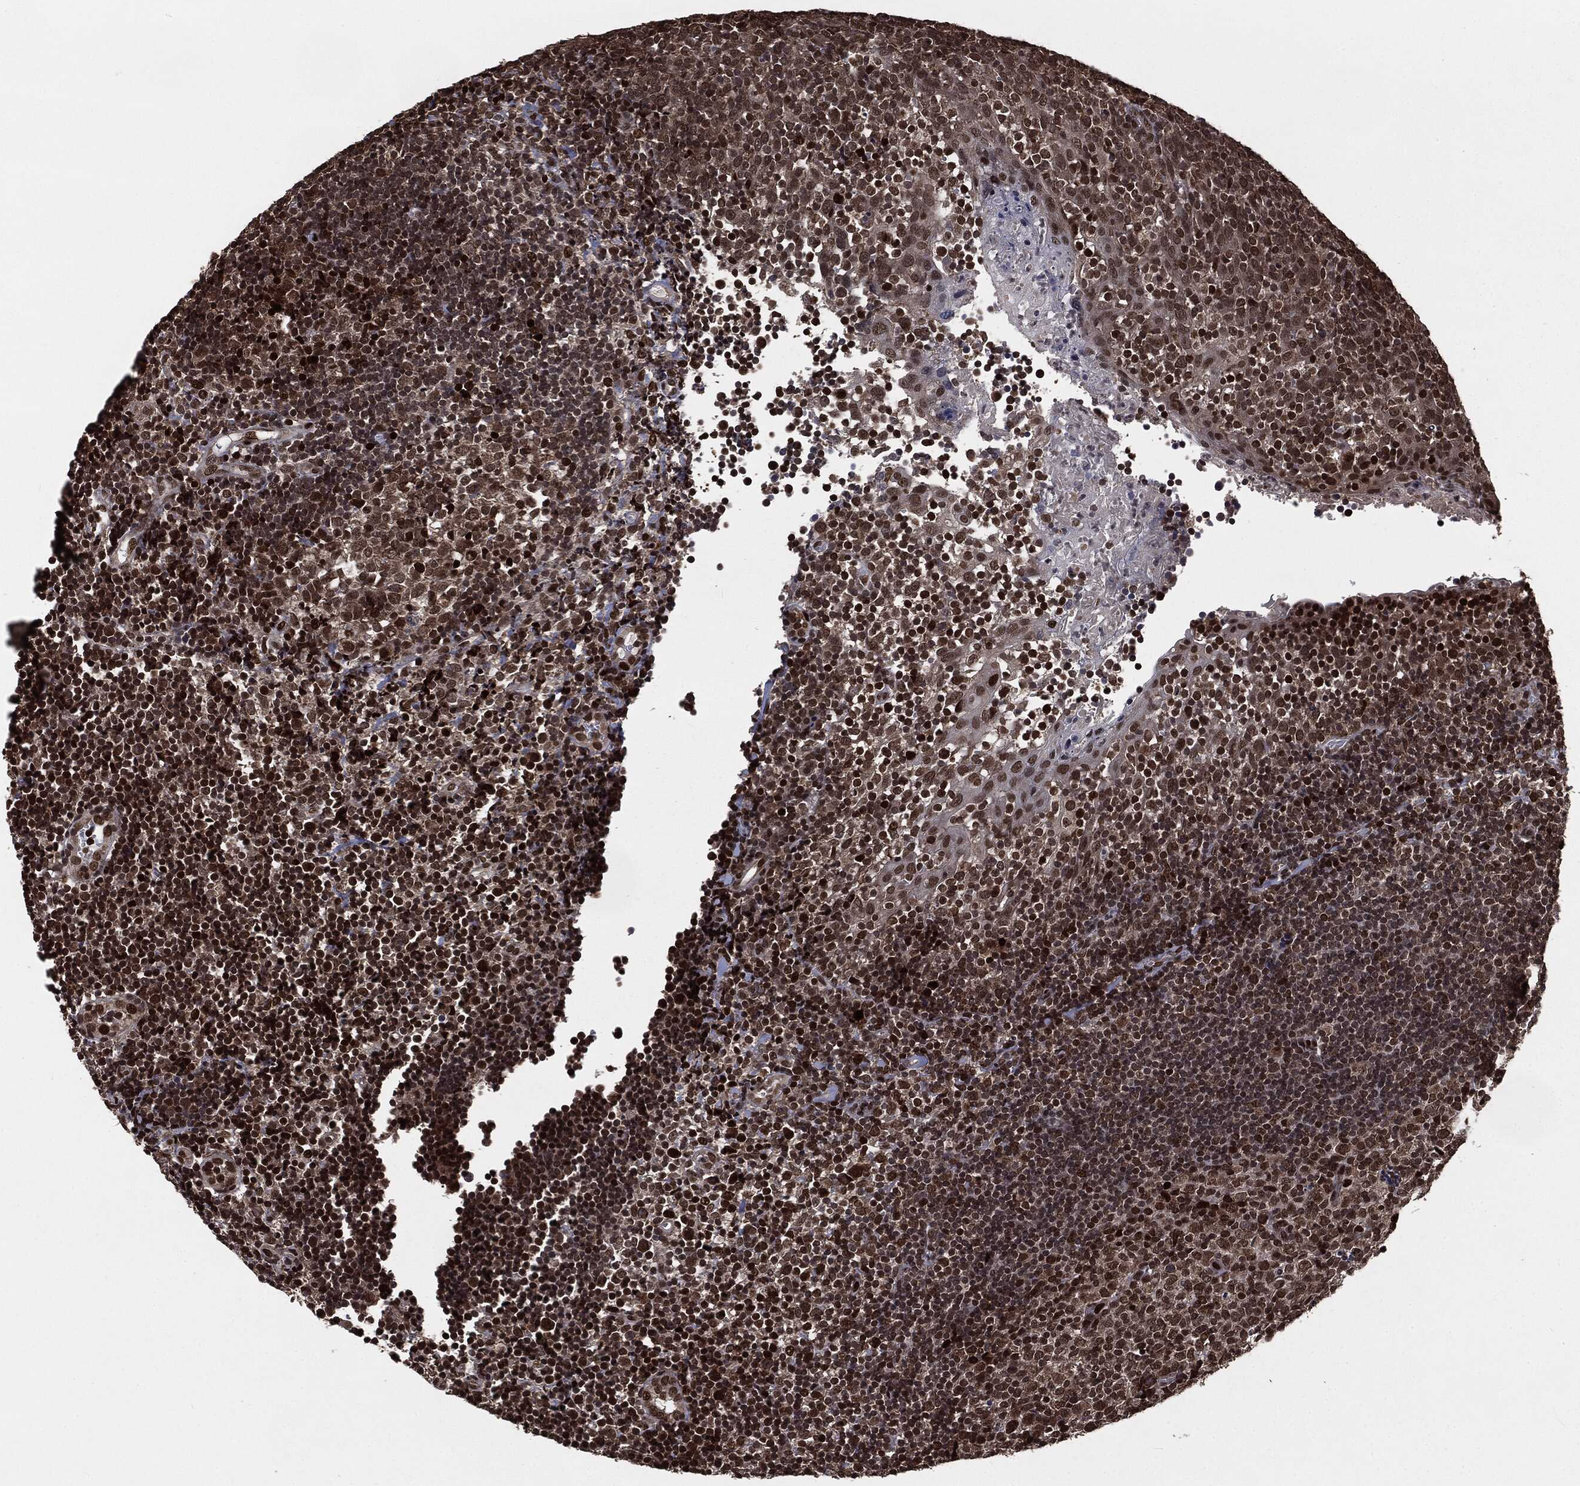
{"staining": {"intensity": "strong", "quantity": ">75%", "location": "nuclear"}, "tissue": "tonsil", "cell_type": "Germinal center cells", "image_type": "normal", "snomed": [{"axis": "morphology", "description": "Normal tissue, NOS"}, {"axis": "topography", "description": "Tonsil"}], "caption": "A histopathology image showing strong nuclear expression in approximately >75% of germinal center cells in benign tonsil, as visualized by brown immunohistochemical staining.", "gene": "DVL2", "patient": {"sex": "female", "age": 5}}